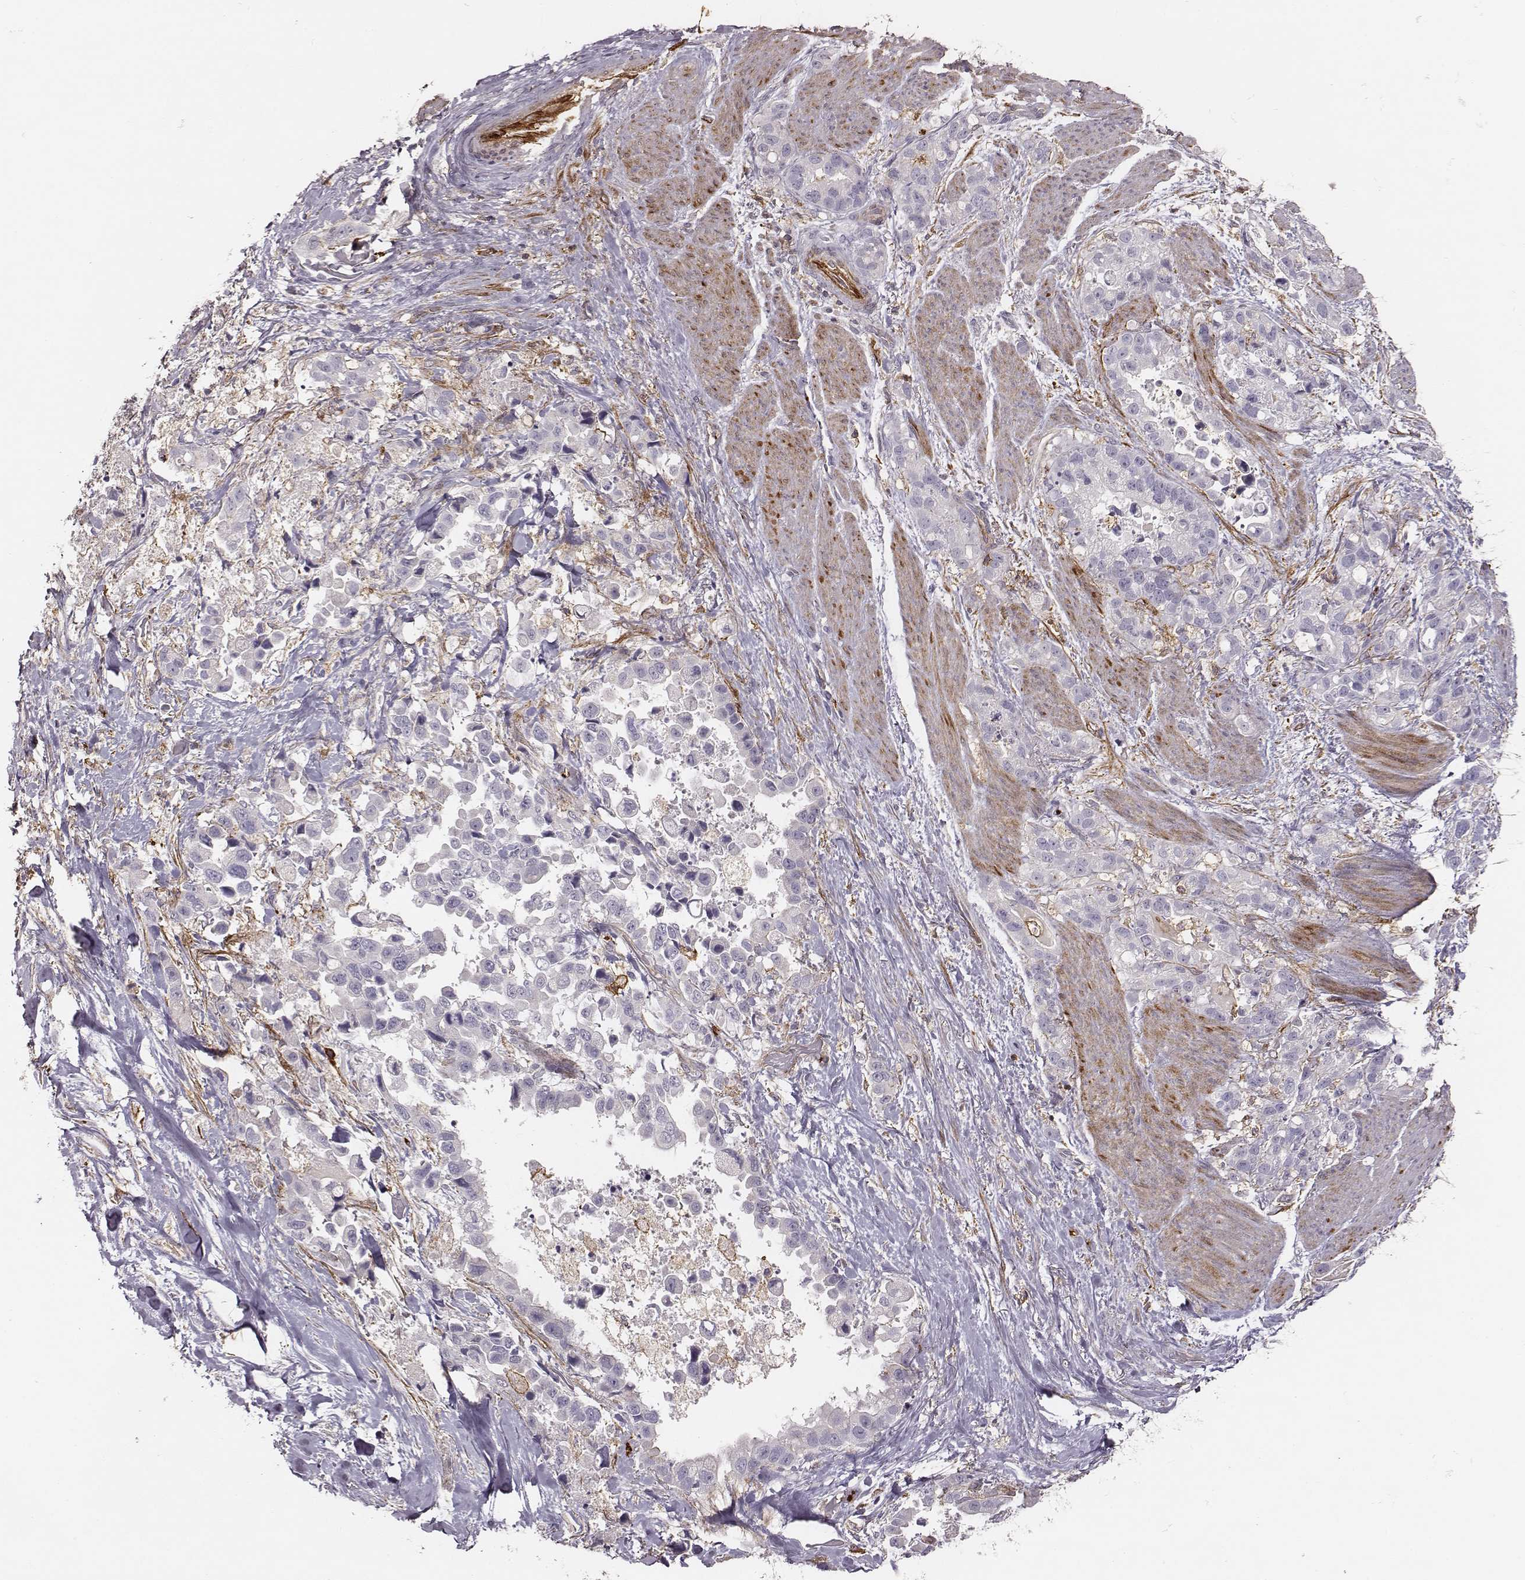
{"staining": {"intensity": "negative", "quantity": "none", "location": "none"}, "tissue": "stomach cancer", "cell_type": "Tumor cells", "image_type": "cancer", "snomed": [{"axis": "morphology", "description": "Adenocarcinoma, NOS"}, {"axis": "topography", "description": "Stomach"}], "caption": "Micrograph shows no protein staining in tumor cells of stomach cancer tissue. The staining was performed using DAB to visualize the protein expression in brown, while the nuclei were stained in blue with hematoxylin (Magnification: 20x).", "gene": "ZYX", "patient": {"sex": "male", "age": 59}}